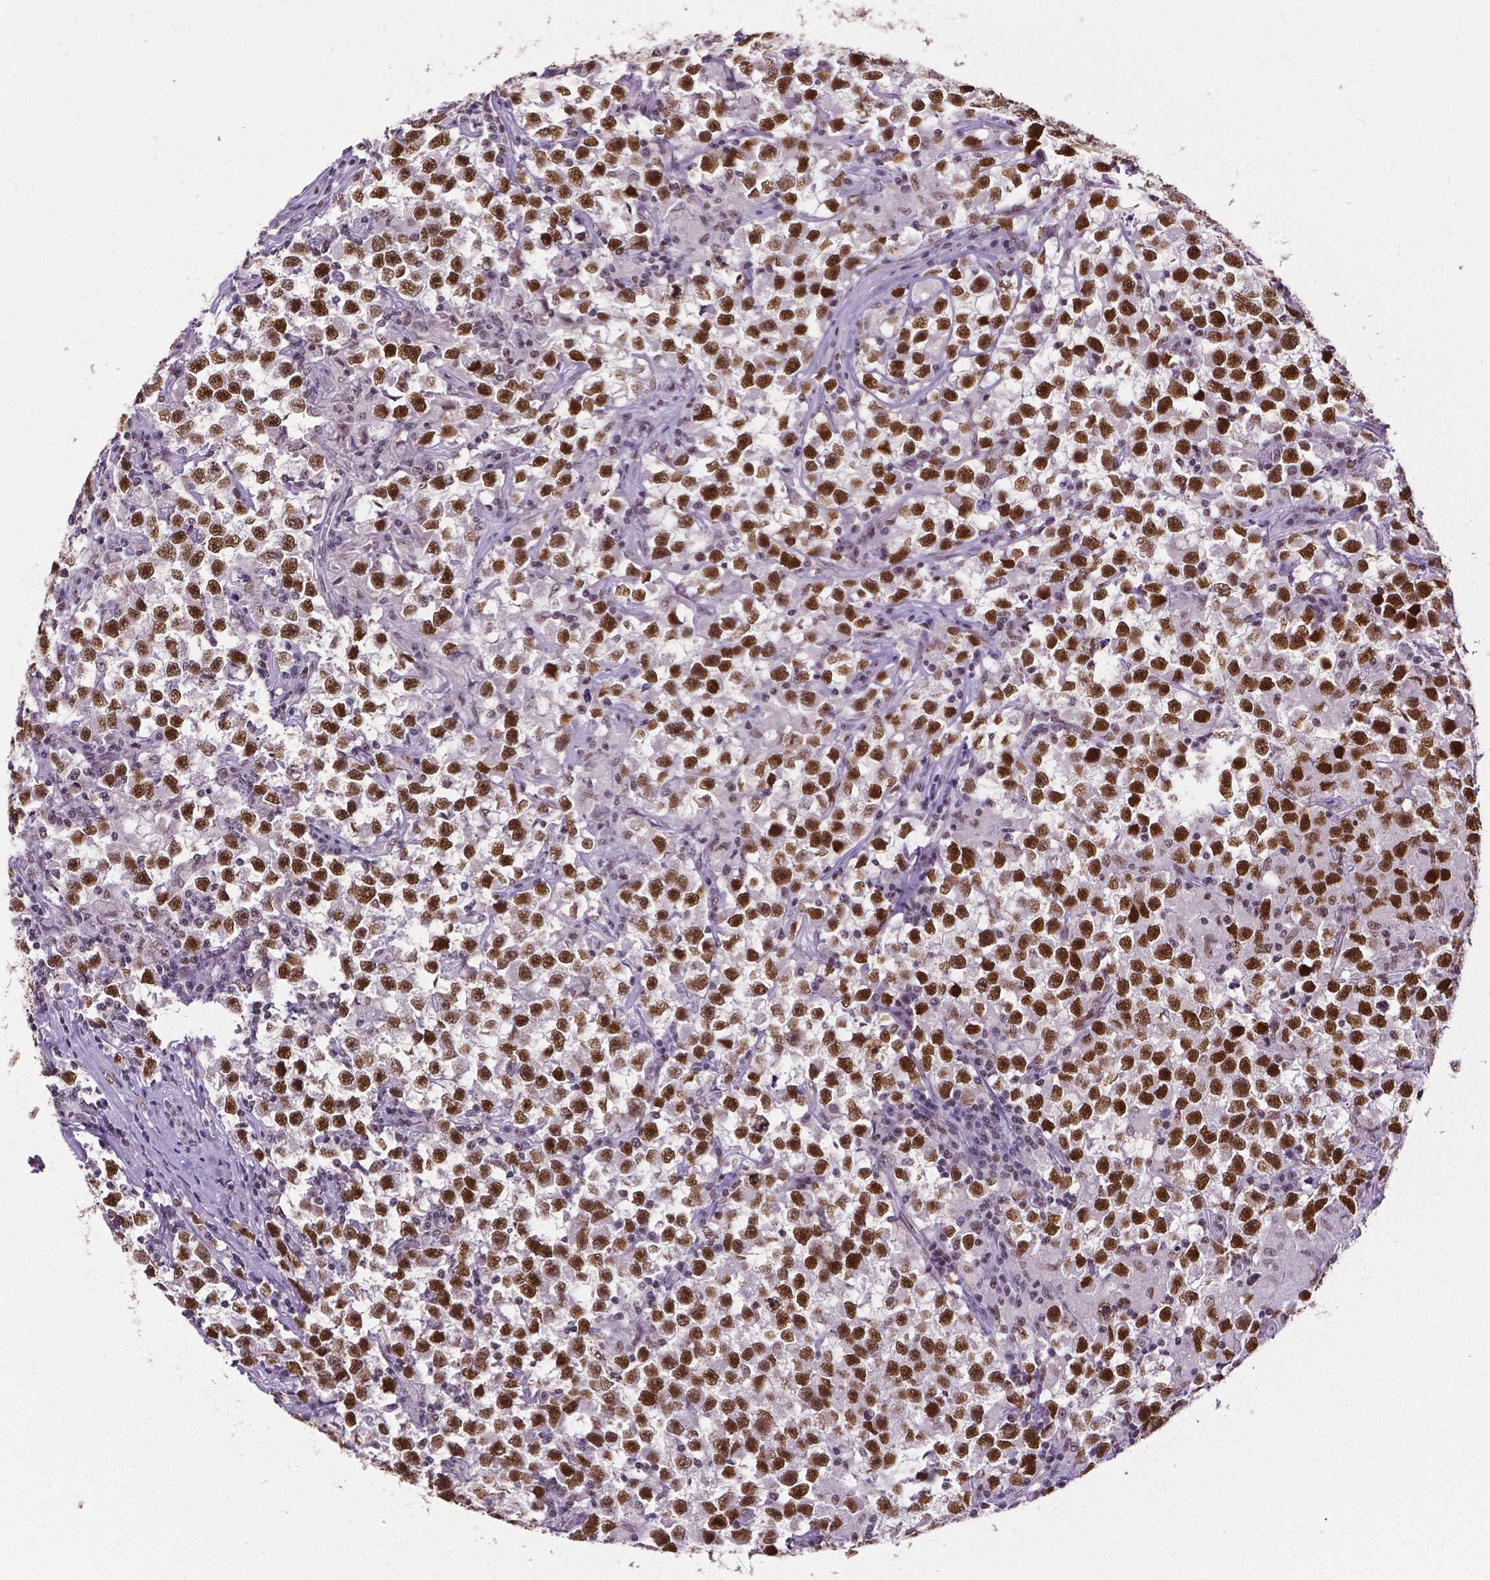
{"staining": {"intensity": "strong", "quantity": ">75%", "location": "nuclear"}, "tissue": "testis cancer", "cell_type": "Tumor cells", "image_type": "cancer", "snomed": [{"axis": "morphology", "description": "Seminoma, NOS"}, {"axis": "topography", "description": "Testis"}], "caption": "Immunohistochemistry (IHC) micrograph of neoplastic tissue: seminoma (testis) stained using immunohistochemistry (IHC) shows high levels of strong protein expression localized specifically in the nuclear of tumor cells, appearing as a nuclear brown color.", "gene": "REST", "patient": {"sex": "male", "age": 33}}